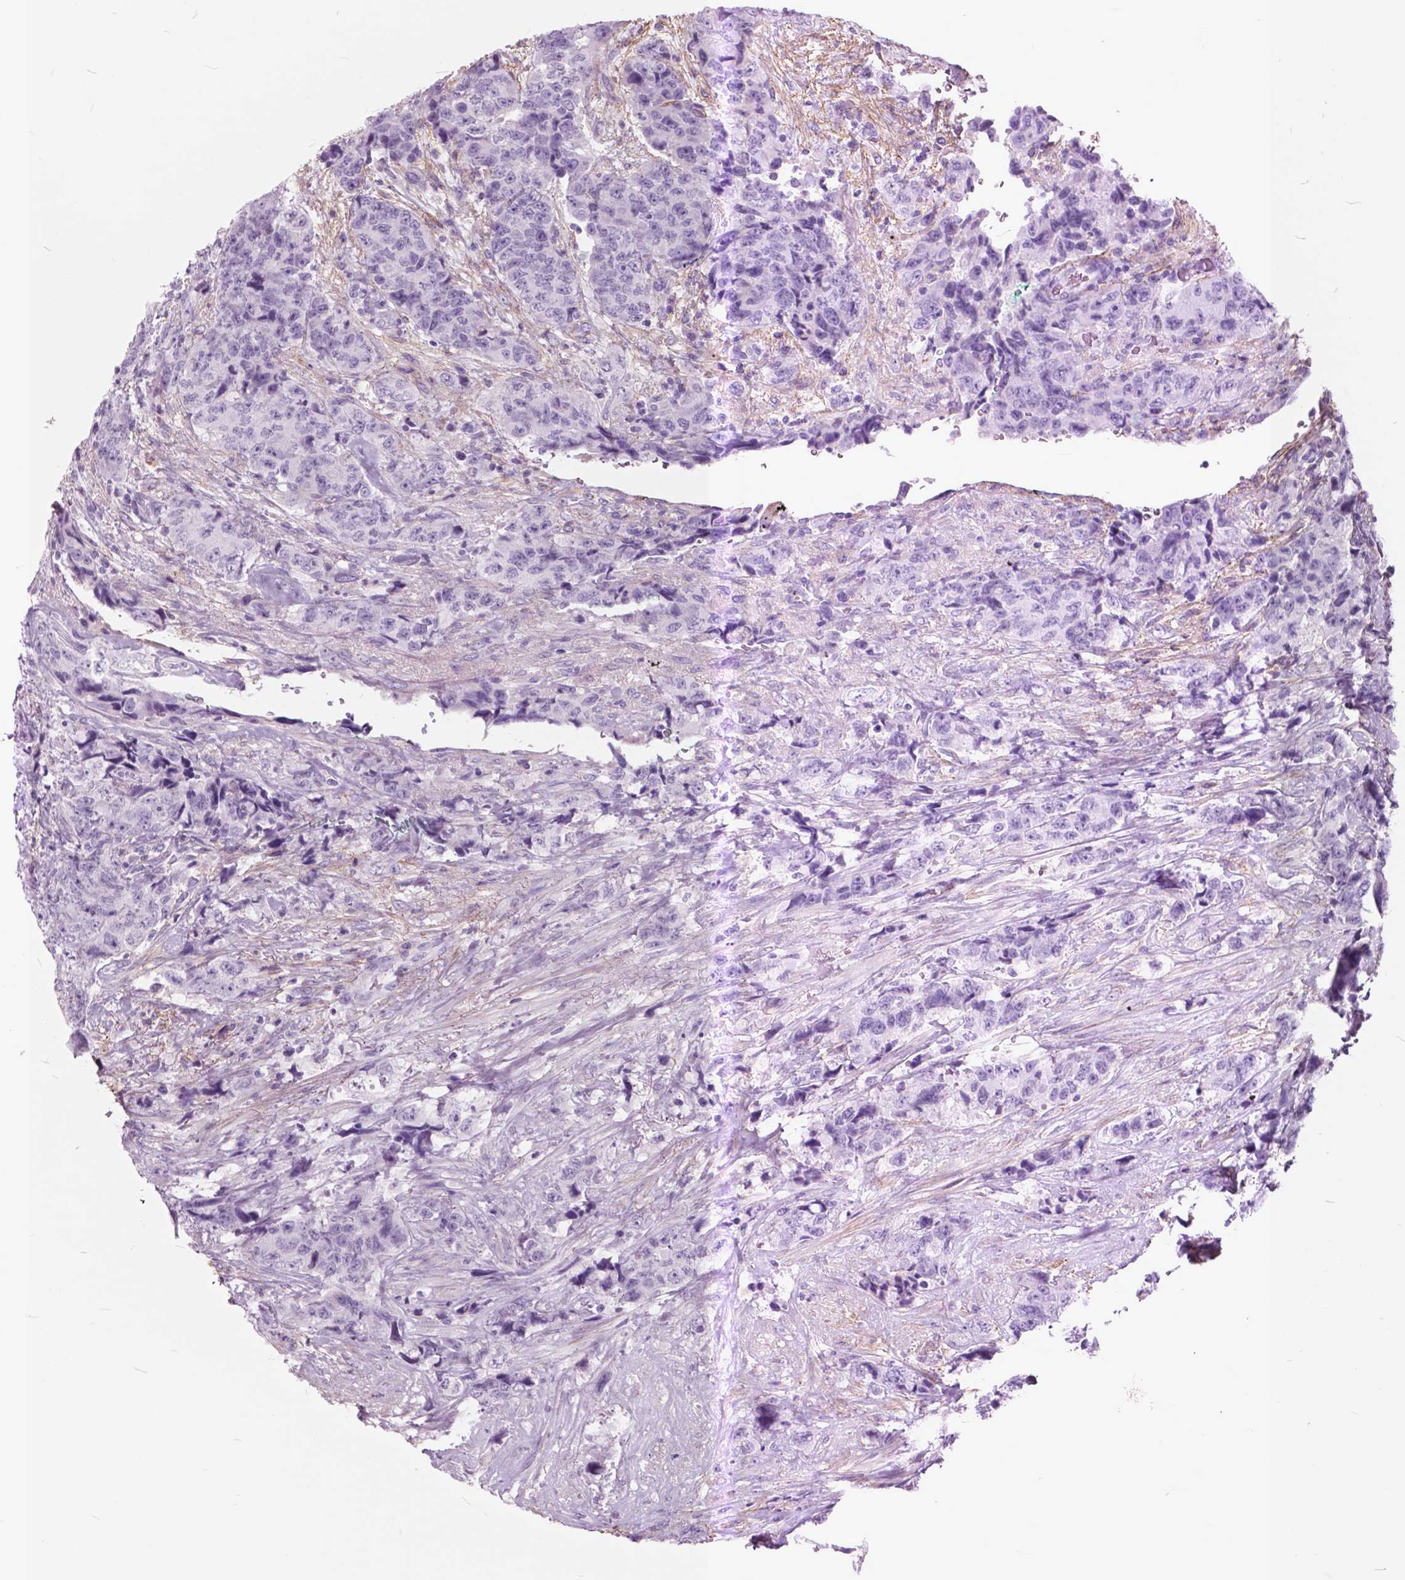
{"staining": {"intensity": "negative", "quantity": "none", "location": "none"}, "tissue": "urothelial cancer", "cell_type": "Tumor cells", "image_type": "cancer", "snomed": [{"axis": "morphology", "description": "Urothelial carcinoma, High grade"}, {"axis": "topography", "description": "Urinary bladder"}], "caption": "IHC of human high-grade urothelial carcinoma displays no expression in tumor cells.", "gene": "GDF9", "patient": {"sex": "female", "age": 78}}